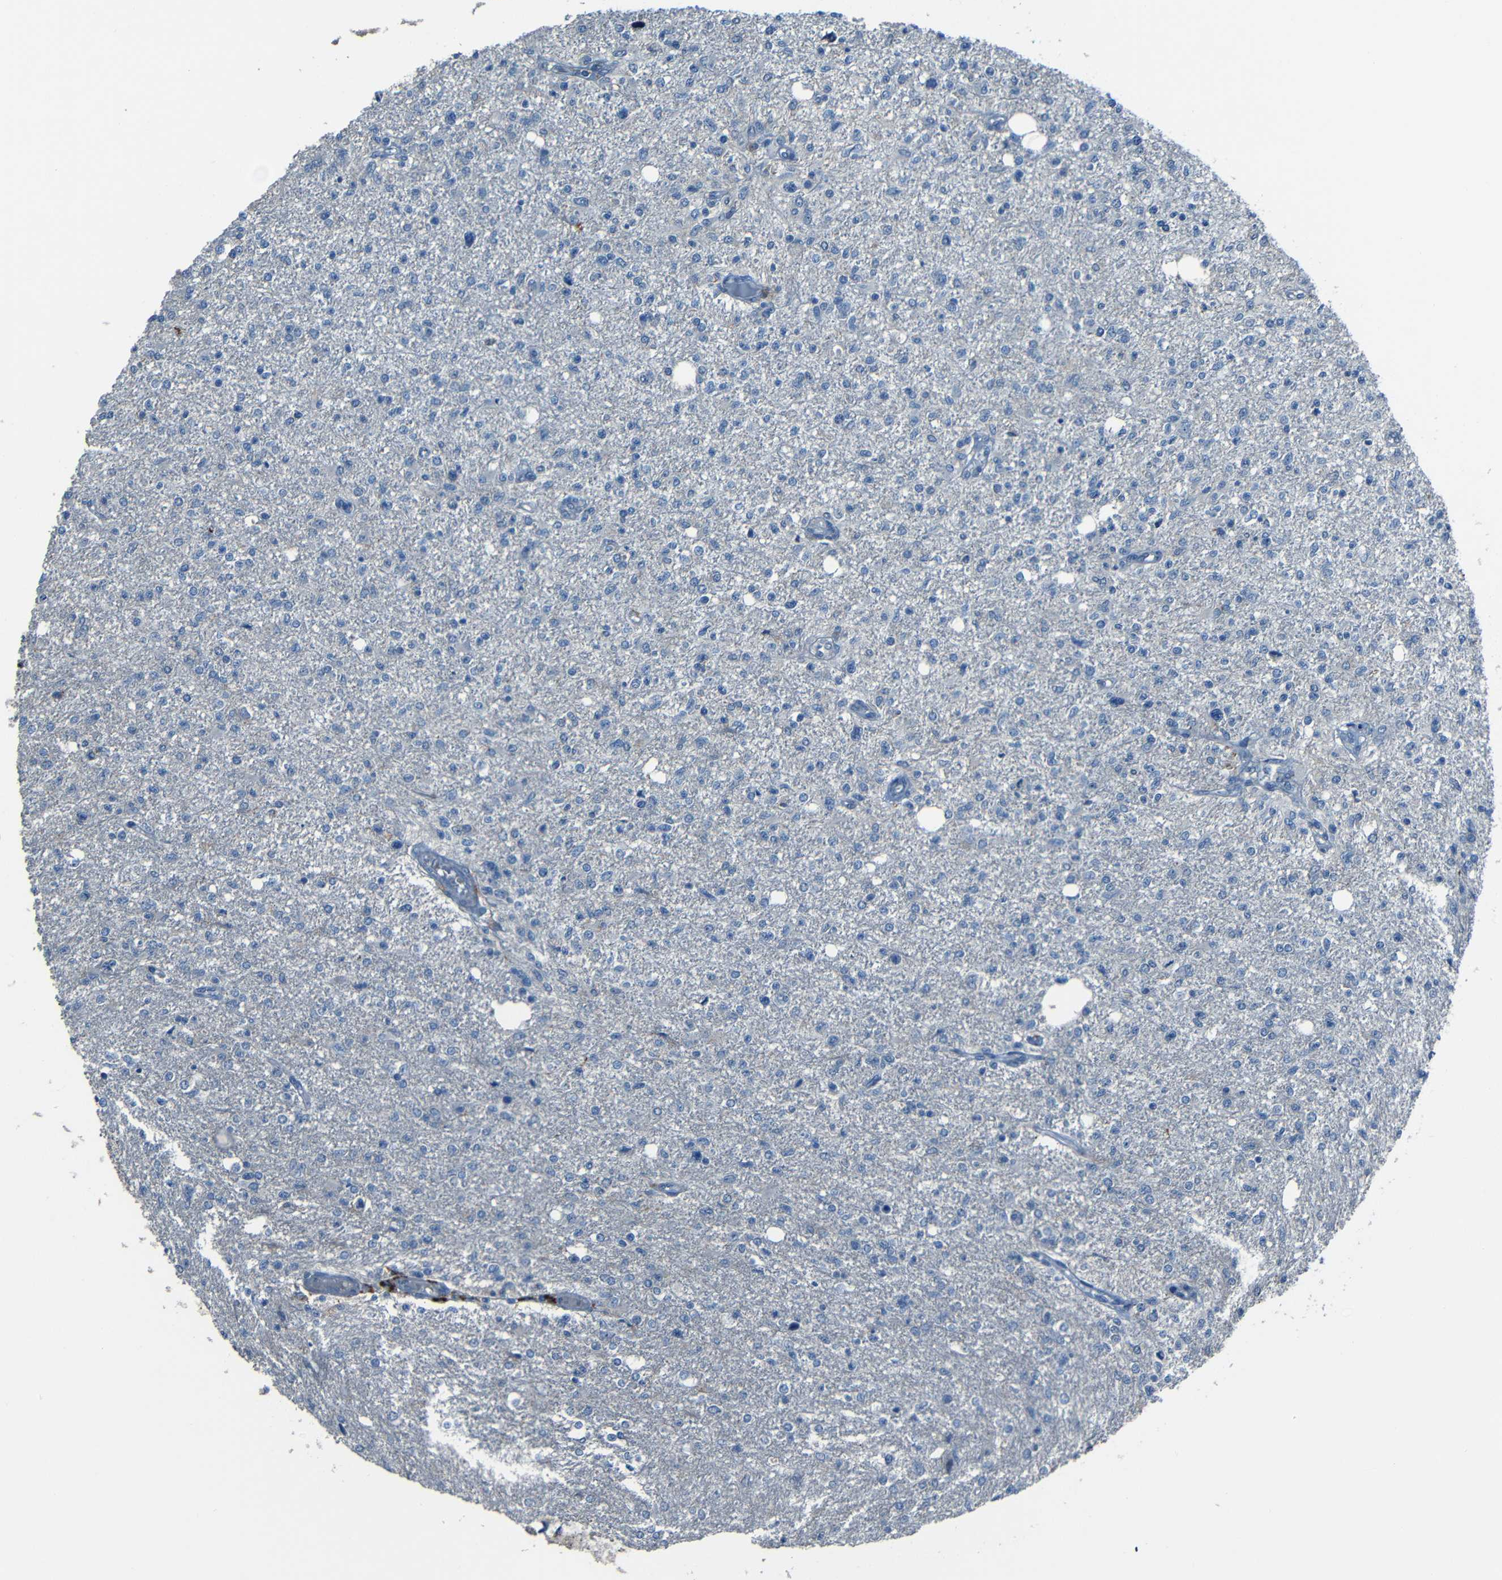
{"staining": {"intensity": "negative", "quantity": "none", "location": "none"}, "tissue": "glioma", "cell_type": "Tumor cells", "image_type": "cancer", "snomed": [{"axis": "morphology", "description": "Glioma, malignant, High grade"}, {"axis": "topography", "description": "Cerebral cortex"}], "caption": "This photomicrograph is of high-grade glioma (malignant) stained with immunohistochemistry (IHC) to label a protein in brown with the nuclei are counter-stained blue. There is no staining in tumor cells.", "gene": "SLA", "patient": {"sex": "male", "age": 76}}